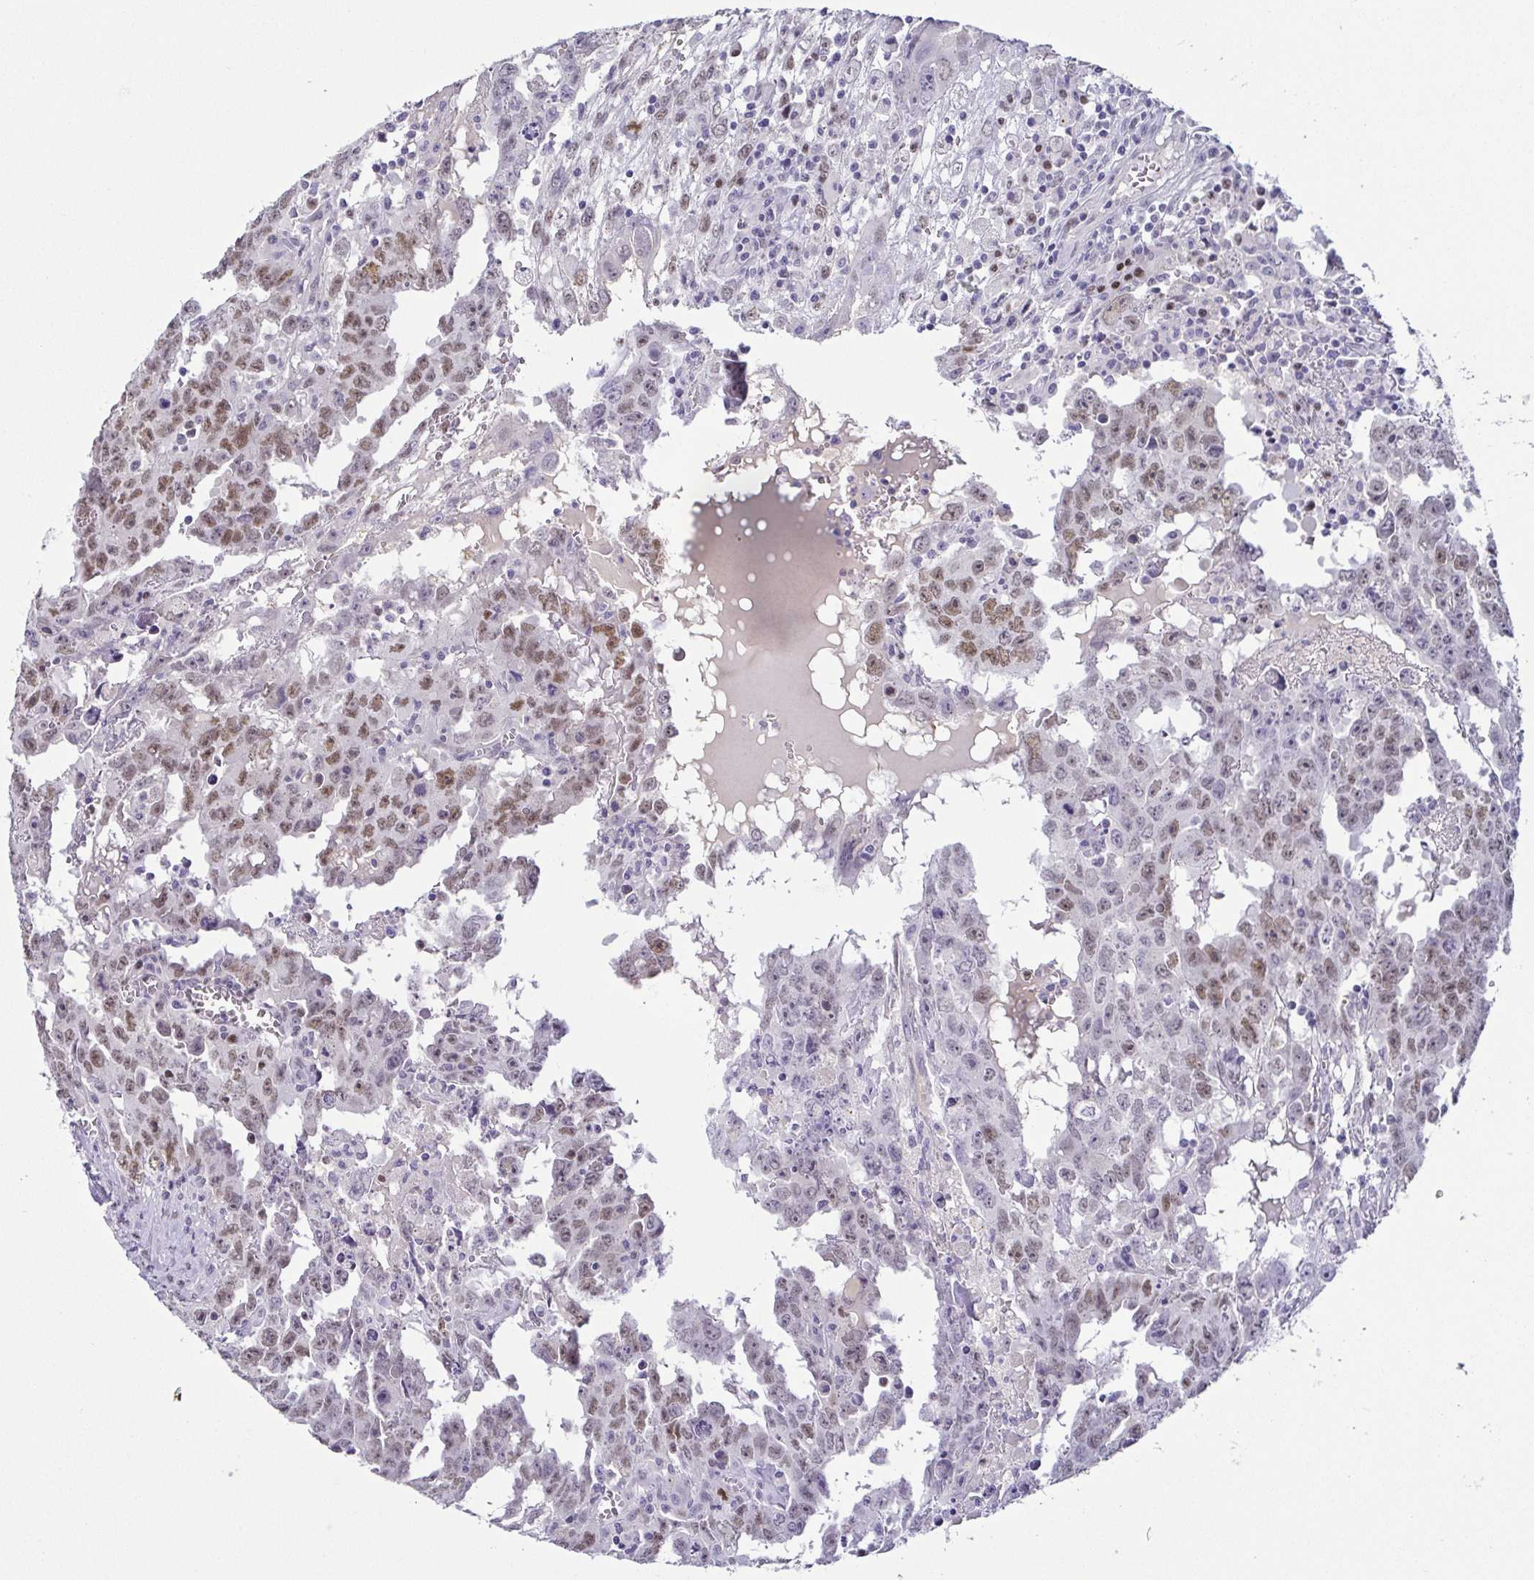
{"staining": {"intensity": "moderate", "quantity": "25%-75%", "location": "nuclear"}, "tissue": "testis cancer", "cell_type": "Tumor cells", "image_type": "cancer", "snomed": [{"axis": "morphology", "description": "Carcinoma, Embryonal, NOS"}, {"axis": "topography", "description": "Testis"}], "caption": "This is a photomicrograph of IHC staining of testis cancer, which shows moderate expression in the nuclear of tumor cells.", "gene": "TCF3", "patient": {"sex": "male", "age": 22}}